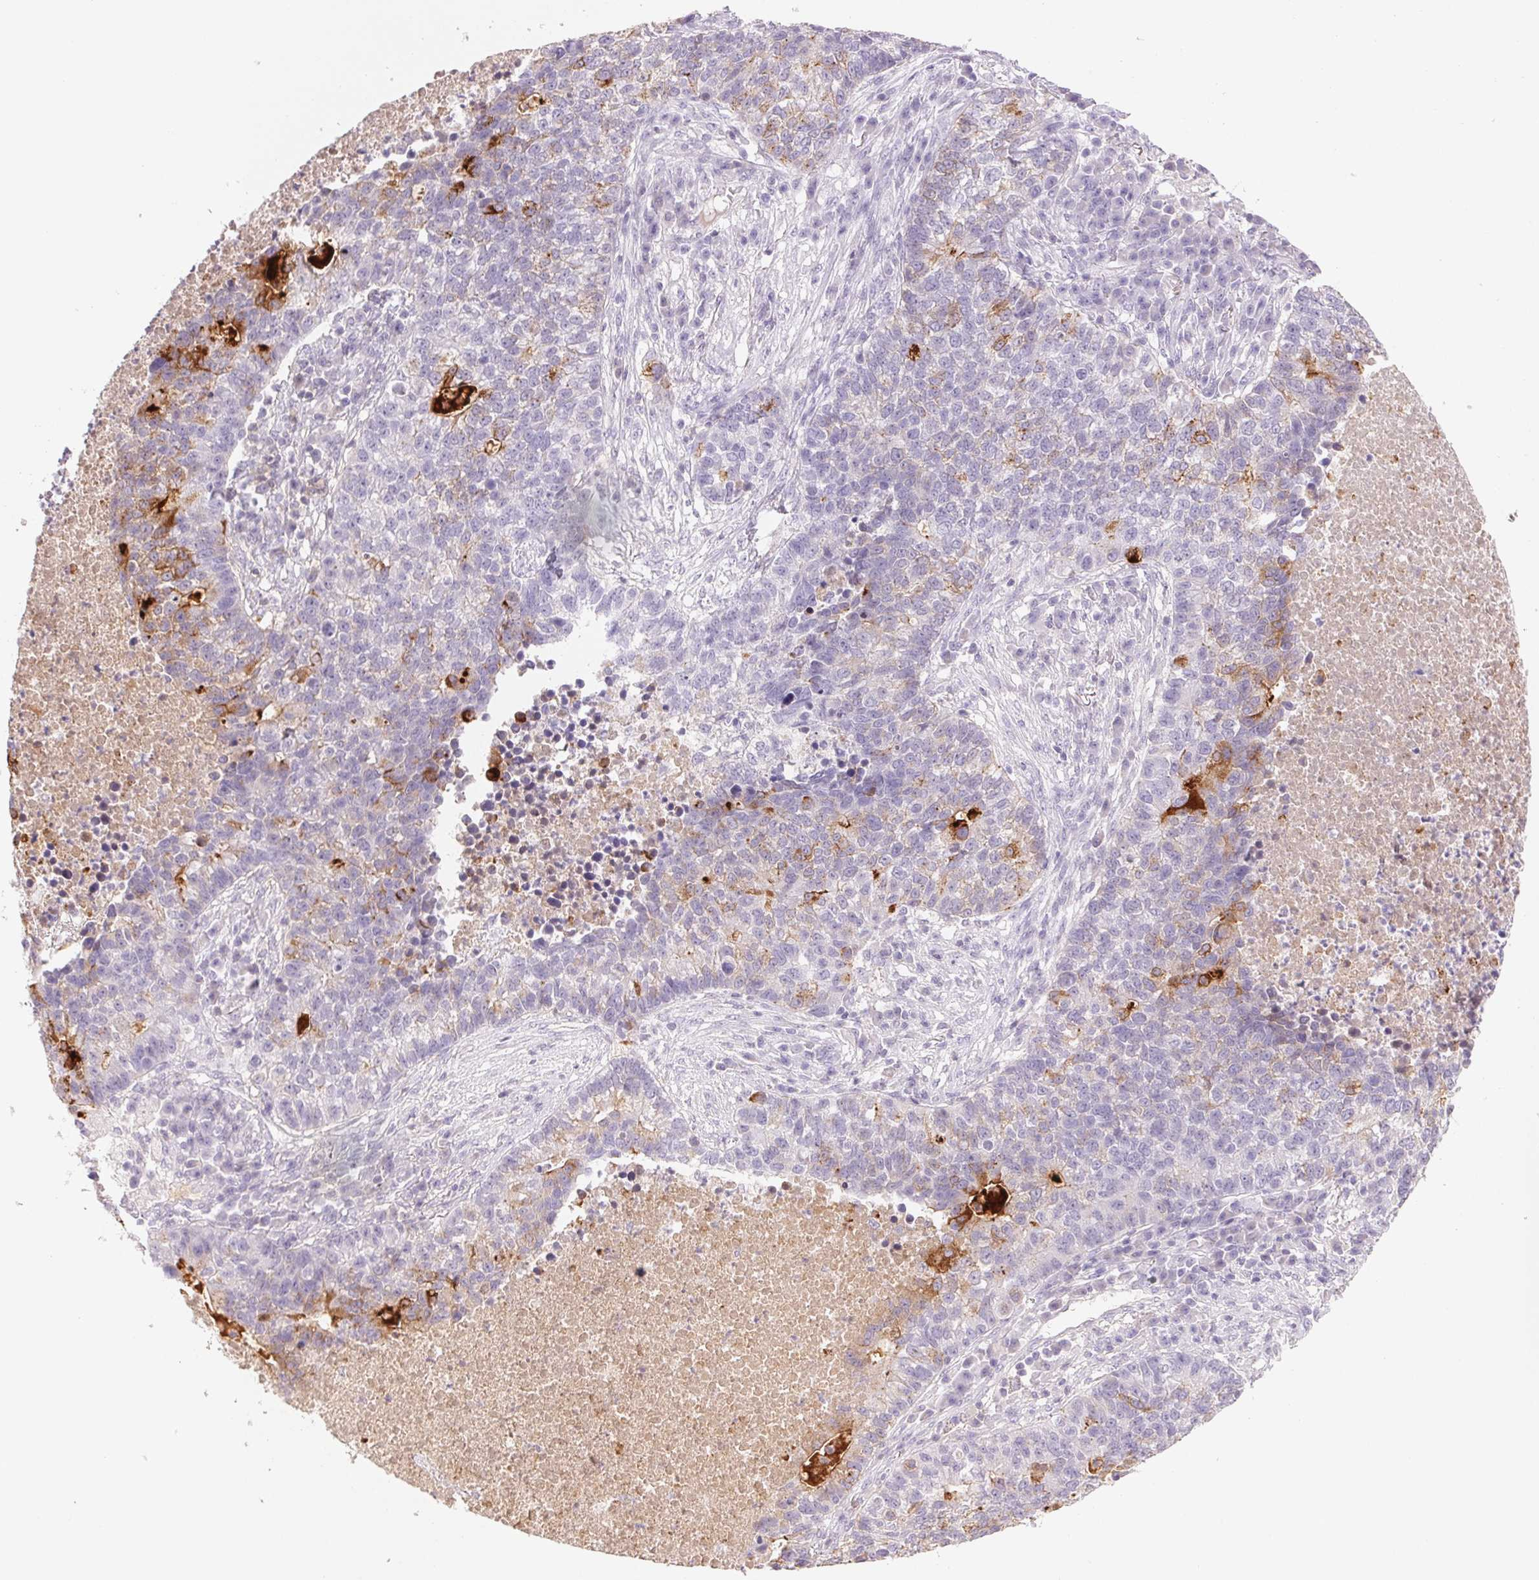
{"staining": {"intensity": "strong", "quantity": "<25%", "location": "cytoplasmic/membranous"}, "tissue": "lung cancer", "cell_type": "Tumor cells", "image_type": "cancer", "snomed": [{"axis": "morphology", "description": "Adenocarcinoma, NOS"}, {"axis": "topography", "description": "Lung"}], "caption": "Immunohistochemical staining of human lung cancer reveals medium levels of strong cytoplasmic/membranous positivity in about <25% of tumor cells.", "gene": "BPIFB2", "patient": {"sex": "male", "age": 57}}